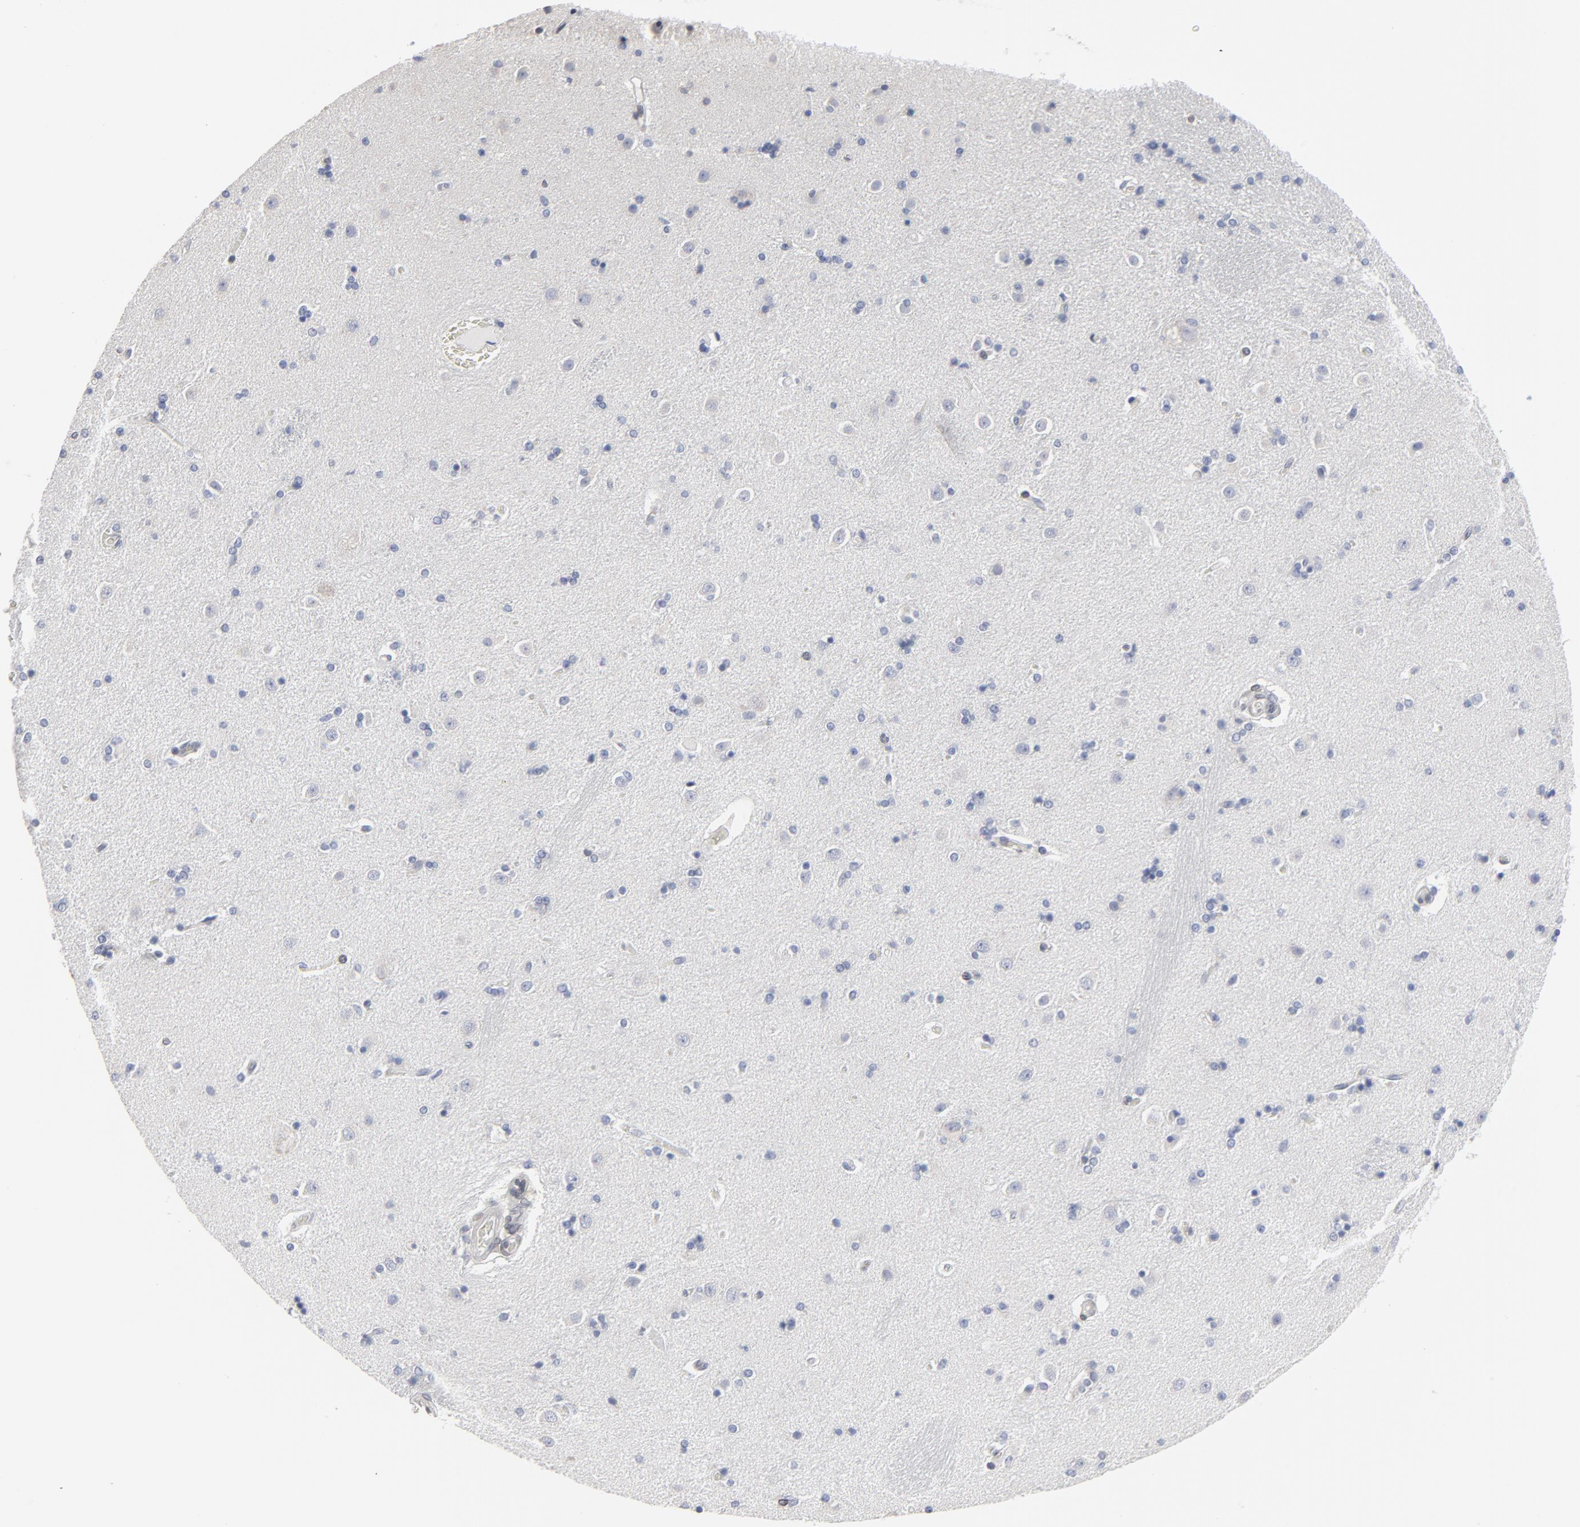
{"staining": {"intensity": "weak", "quantity": "<25%", "location": "cytoplasmic/membranous,nuclear"}, "tissue": "caudate", "cell_type": "Glial cells", "image_type": "normal", "snomed": [{"axis": "morphology", "description": "Normal tissue, NOS"}, {"axis": "topography", "description": "Lateral ventricle wall"}], "caption": "Protein analysis of unremarkable caudate displays no significant positivity in glial cells. (Immunohistochemistry, brightfield microscopy, high magnification).", "gene": "SYNE2", "patient": {"sex": "female", "age": 54}}